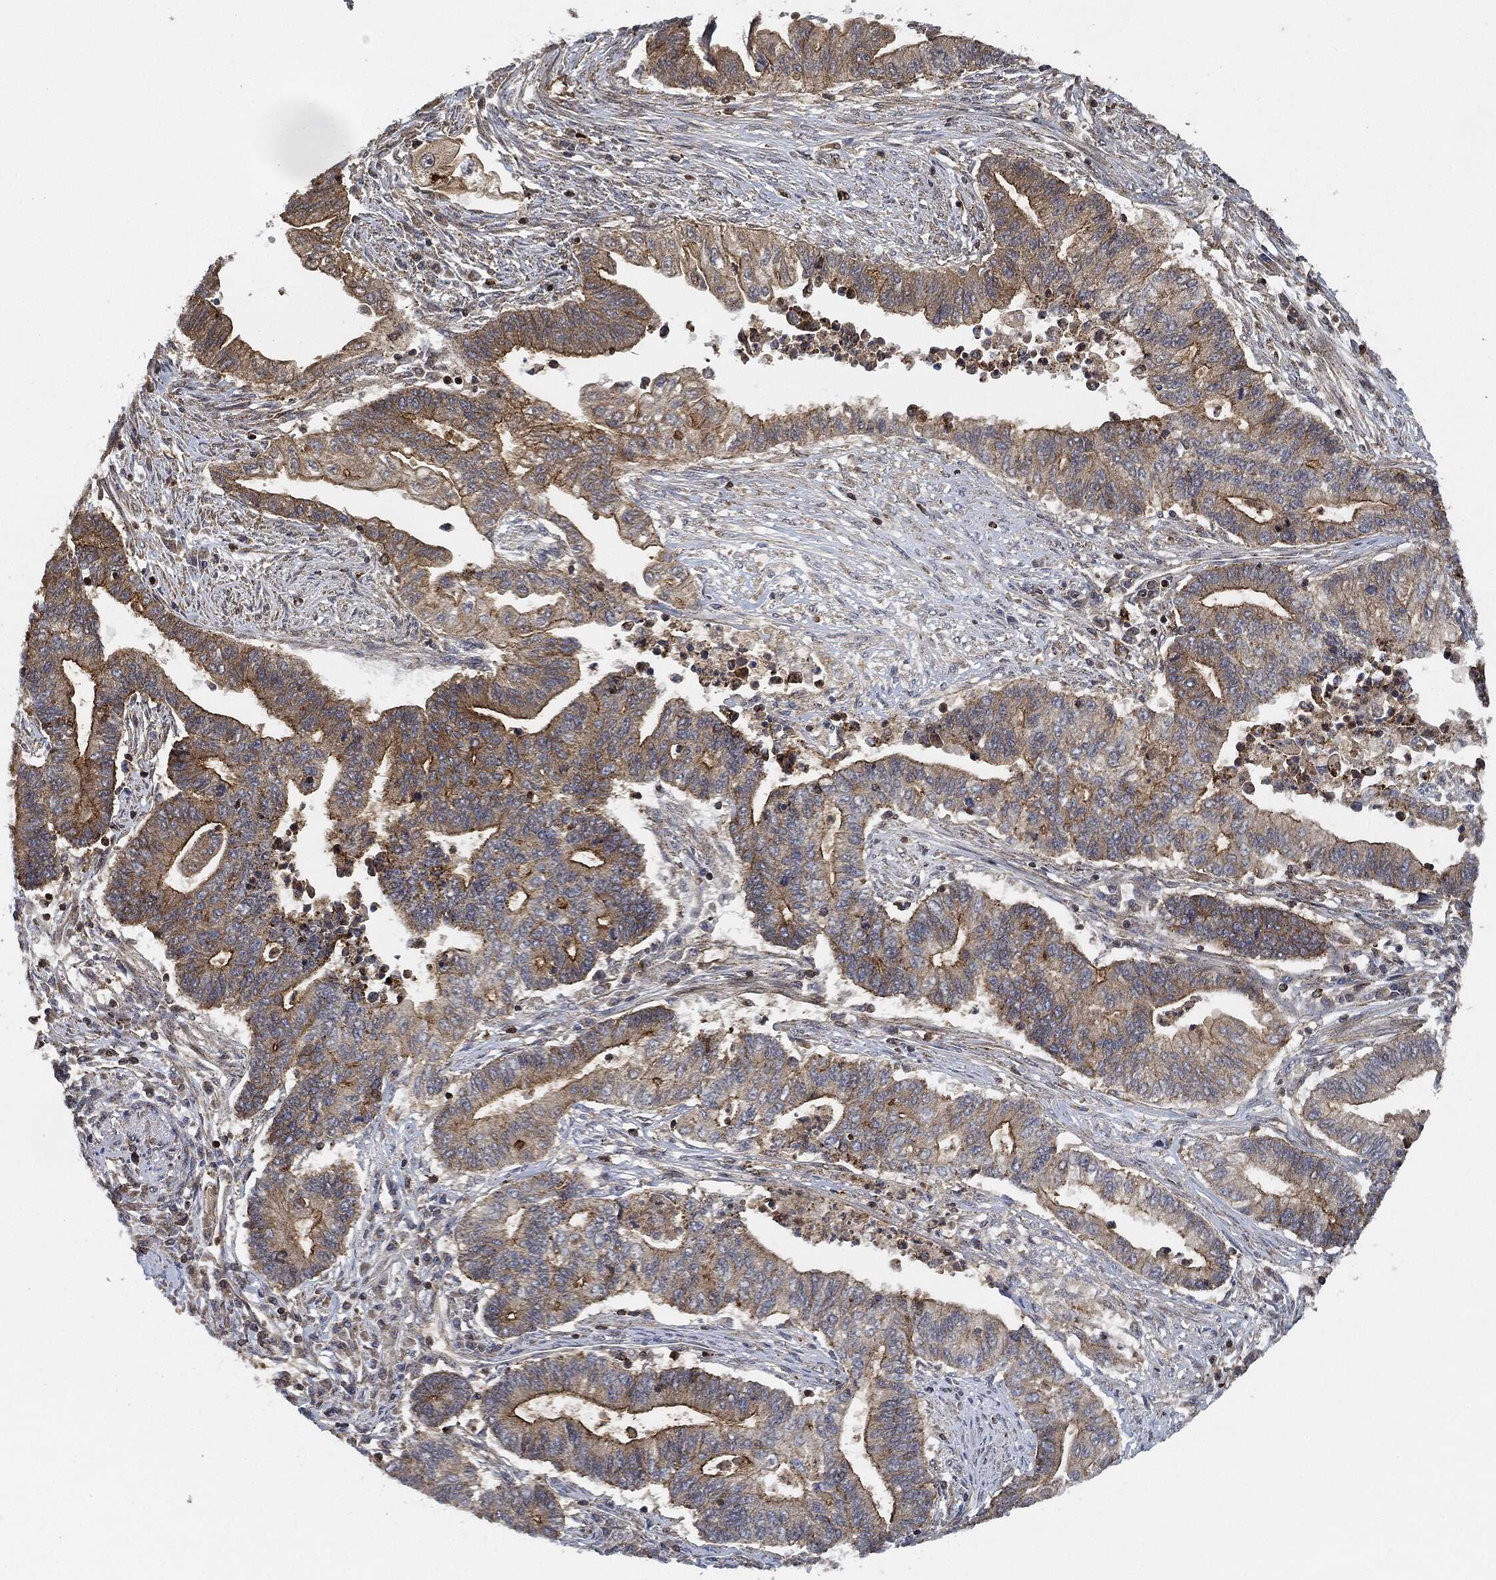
{"staining": {"intensity": "strong", "quantity": "25%-75%", "location": "cytoplasmic/membranous"}, "tissue": "endometrial cancer", "cell_type": "Tumor cells", "image_type": "cancer", "snomed": [{"axis": "morphology", "description": "Adenocarcinoma, NOS"}, {"axis": "topography", "description": "Uterus"}, {"axis": "topography", "description": "Endometrium"}], "caption": "Tumor cells display high levels of strong cytoplasmic/membranous positivity in approximately 25%-75% of cells in endometrial adenocarcinoma.", "gene": "MAP3K3", "patient": {"sex": "female", "age": 54}}